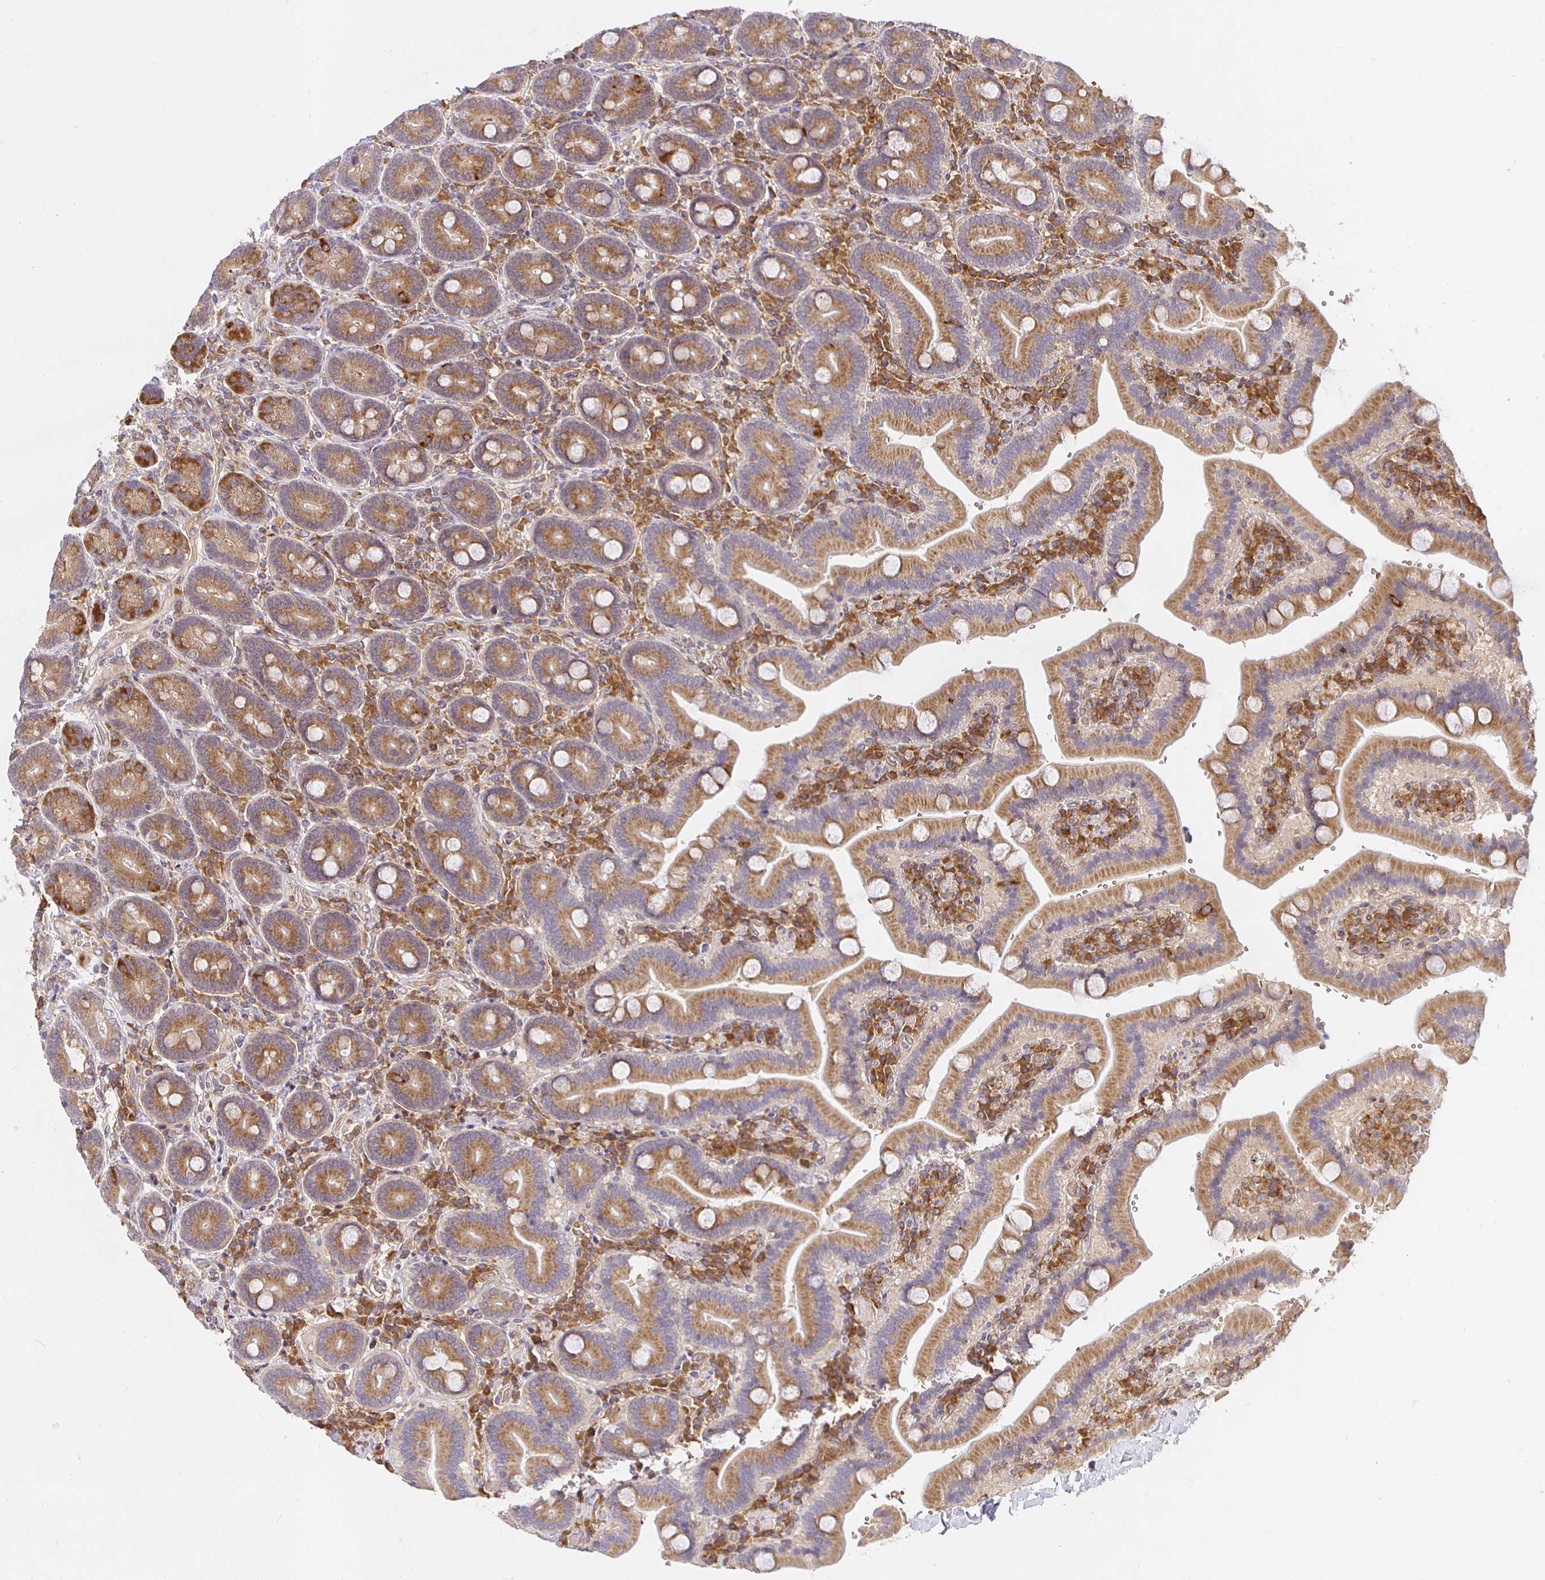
{"staining": {"intensity": "moderate", "quantity": ">75%", "location": "cytoplasmic/membranous"}, "tissue": "duodenum", "cell_type": "Glandular cells", "image_type": "normal", "snomed": [{"axis": "morphology", "description": "Normal tissue, NOS"}, {"axis": "topography", "description": "Duodenum"}], "caption": "An immunohistochemistry histopathology image of normal tissue is shown. Protein staining in brown labels moderate cytoplasmic/membranous positivity in duodenum within glandular cells.", "gene": "IRAK1", "patient": {"sex": "female", "age": 62}}